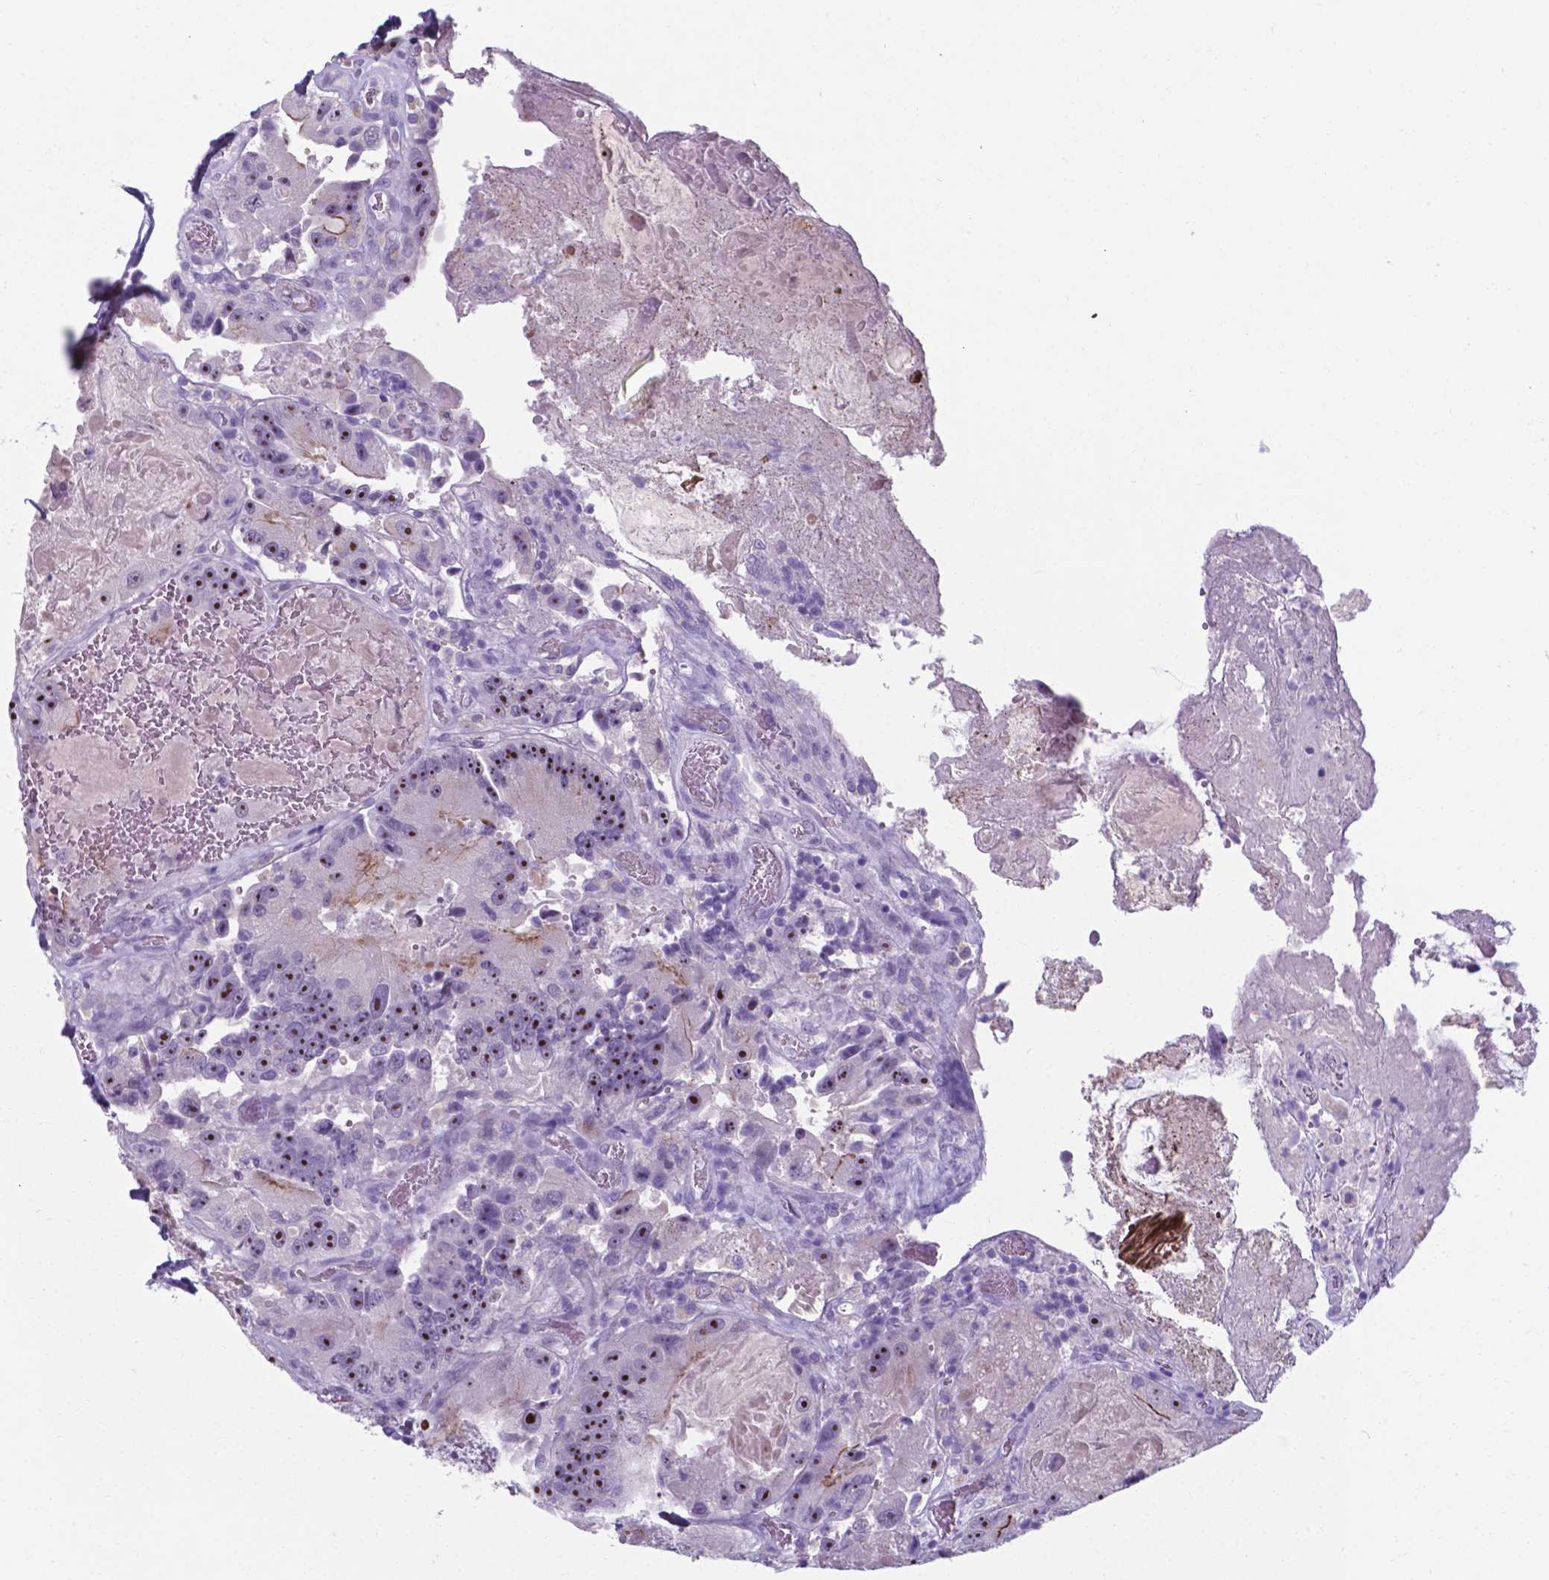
{"staining": {"intensity": "moderate", "quantity": ">75%", "location": "cytoplasmic/membranous,nuclear"}, "tissue": "colorectal cancer", "cell_type": "Tumor cells", "image_type": "cancer", "snomed": [{"axis": "morphology", "description": "Adenocarcinoma, NOS"}, {"axis": "topography", "description": "Colon"}], "caption": "Protein positivity by immunohistochemistry (IHC) exhibits moderate cytoplasmic/membranous and nuclear expression in approximately >75% of tumor cells in adenocarcinoma (colorectal). The protein of interest is shown in brown color, while the nuclei are stained blue.", "gene": "AP5B1", "patient": {"sex": "female", "age": 86}}